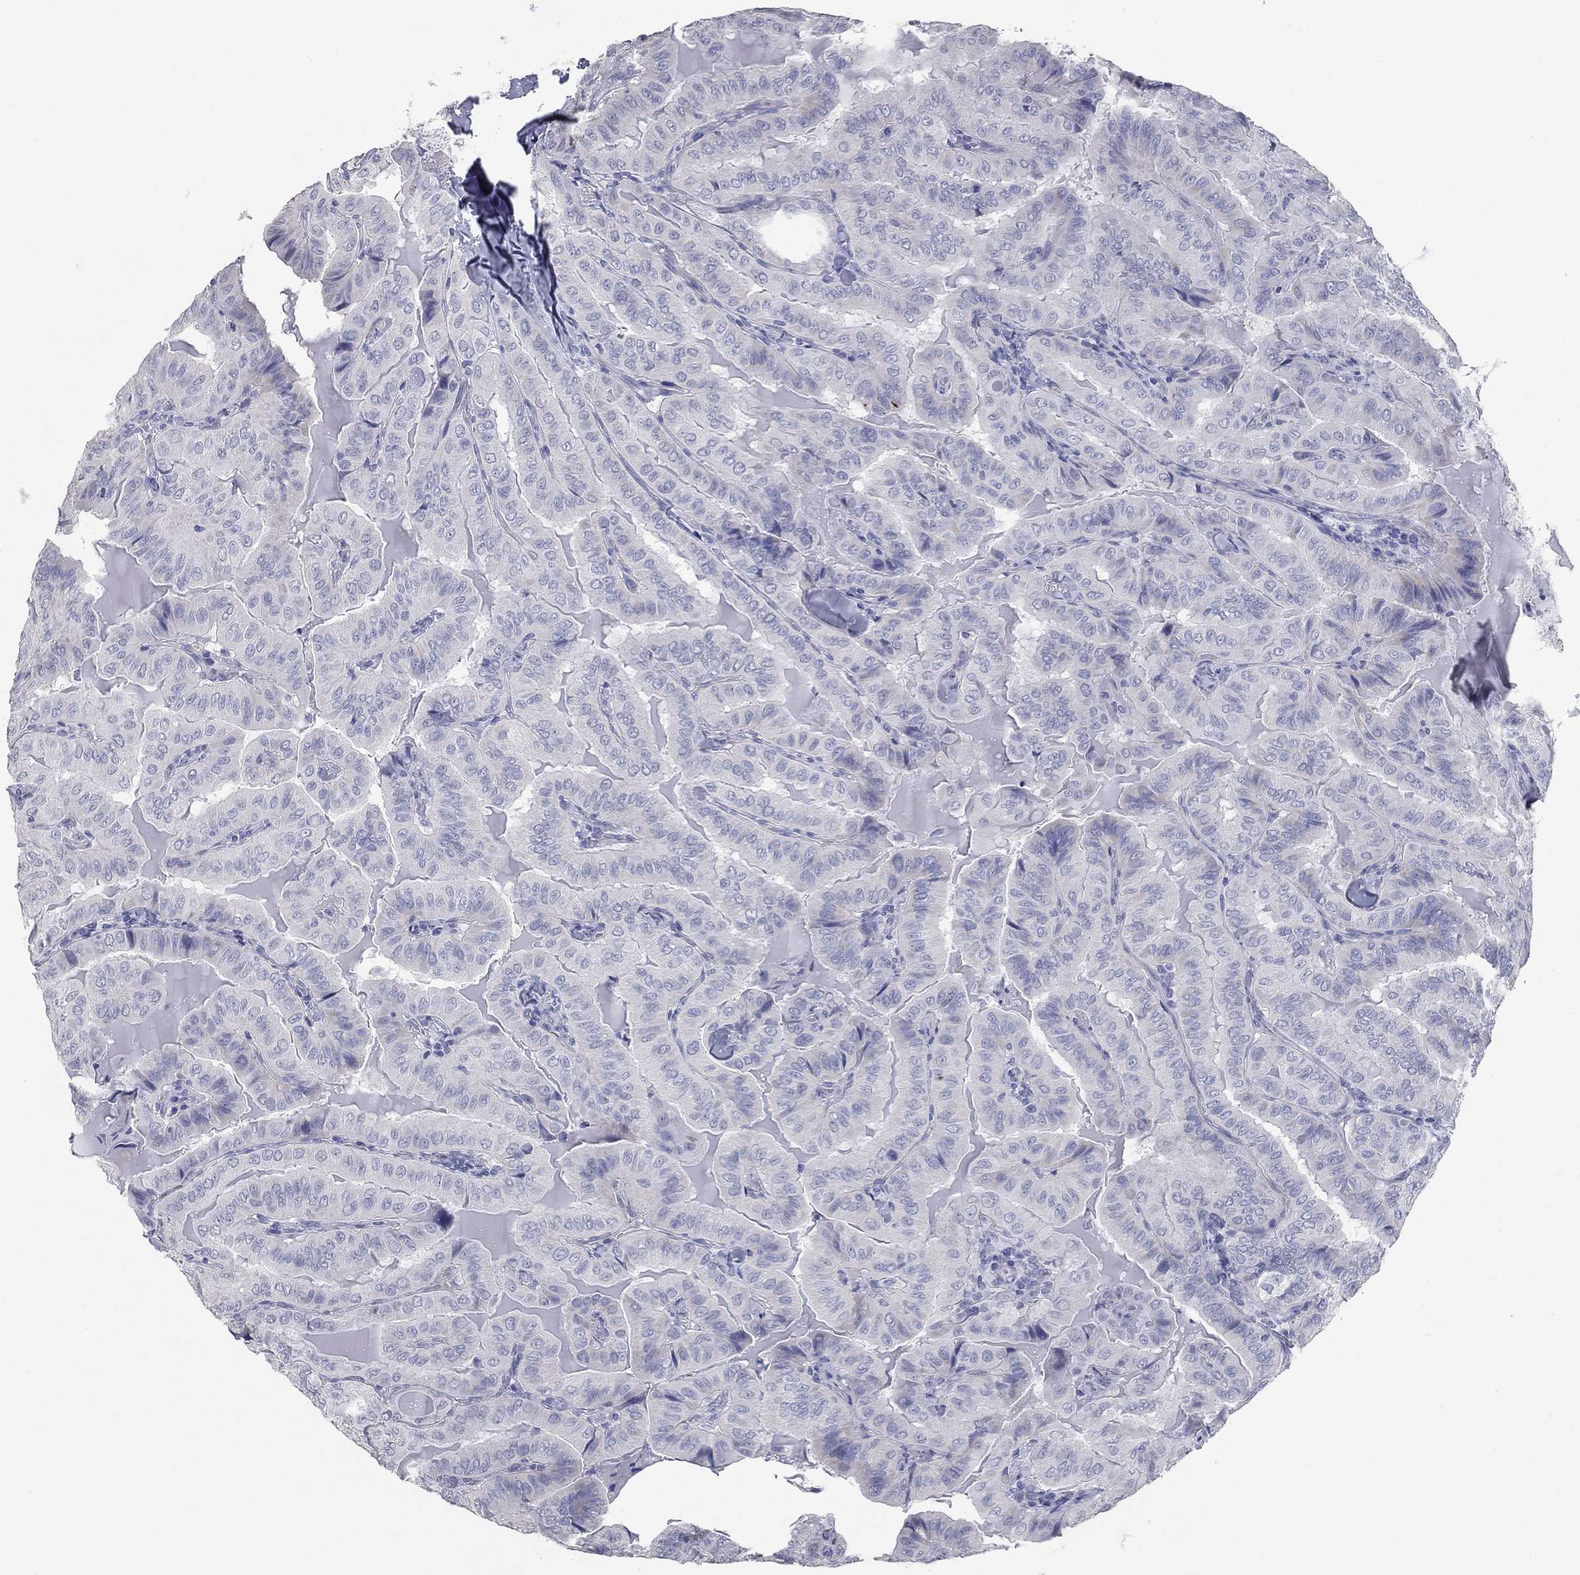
{"staining": {"intensity": "negative", "quantity": "none", "location": "none"}, "tissue": "thyroid cancer", "cell_type": "Tumor cells", "image_type": "cancer", "snomed": [{"axis": "morphology", "description": "Papillary adenocarcinoma, NOS"}, {"axis": "topography", "description": "Thyroid gland"}], "caption": "Immunohistochemical staining of papillary adenocarcinoma (thyroid) shows no significant positivity in tumor cells.", "gene": "TAC1", "patient": {"sex": "female", "age": 68}}